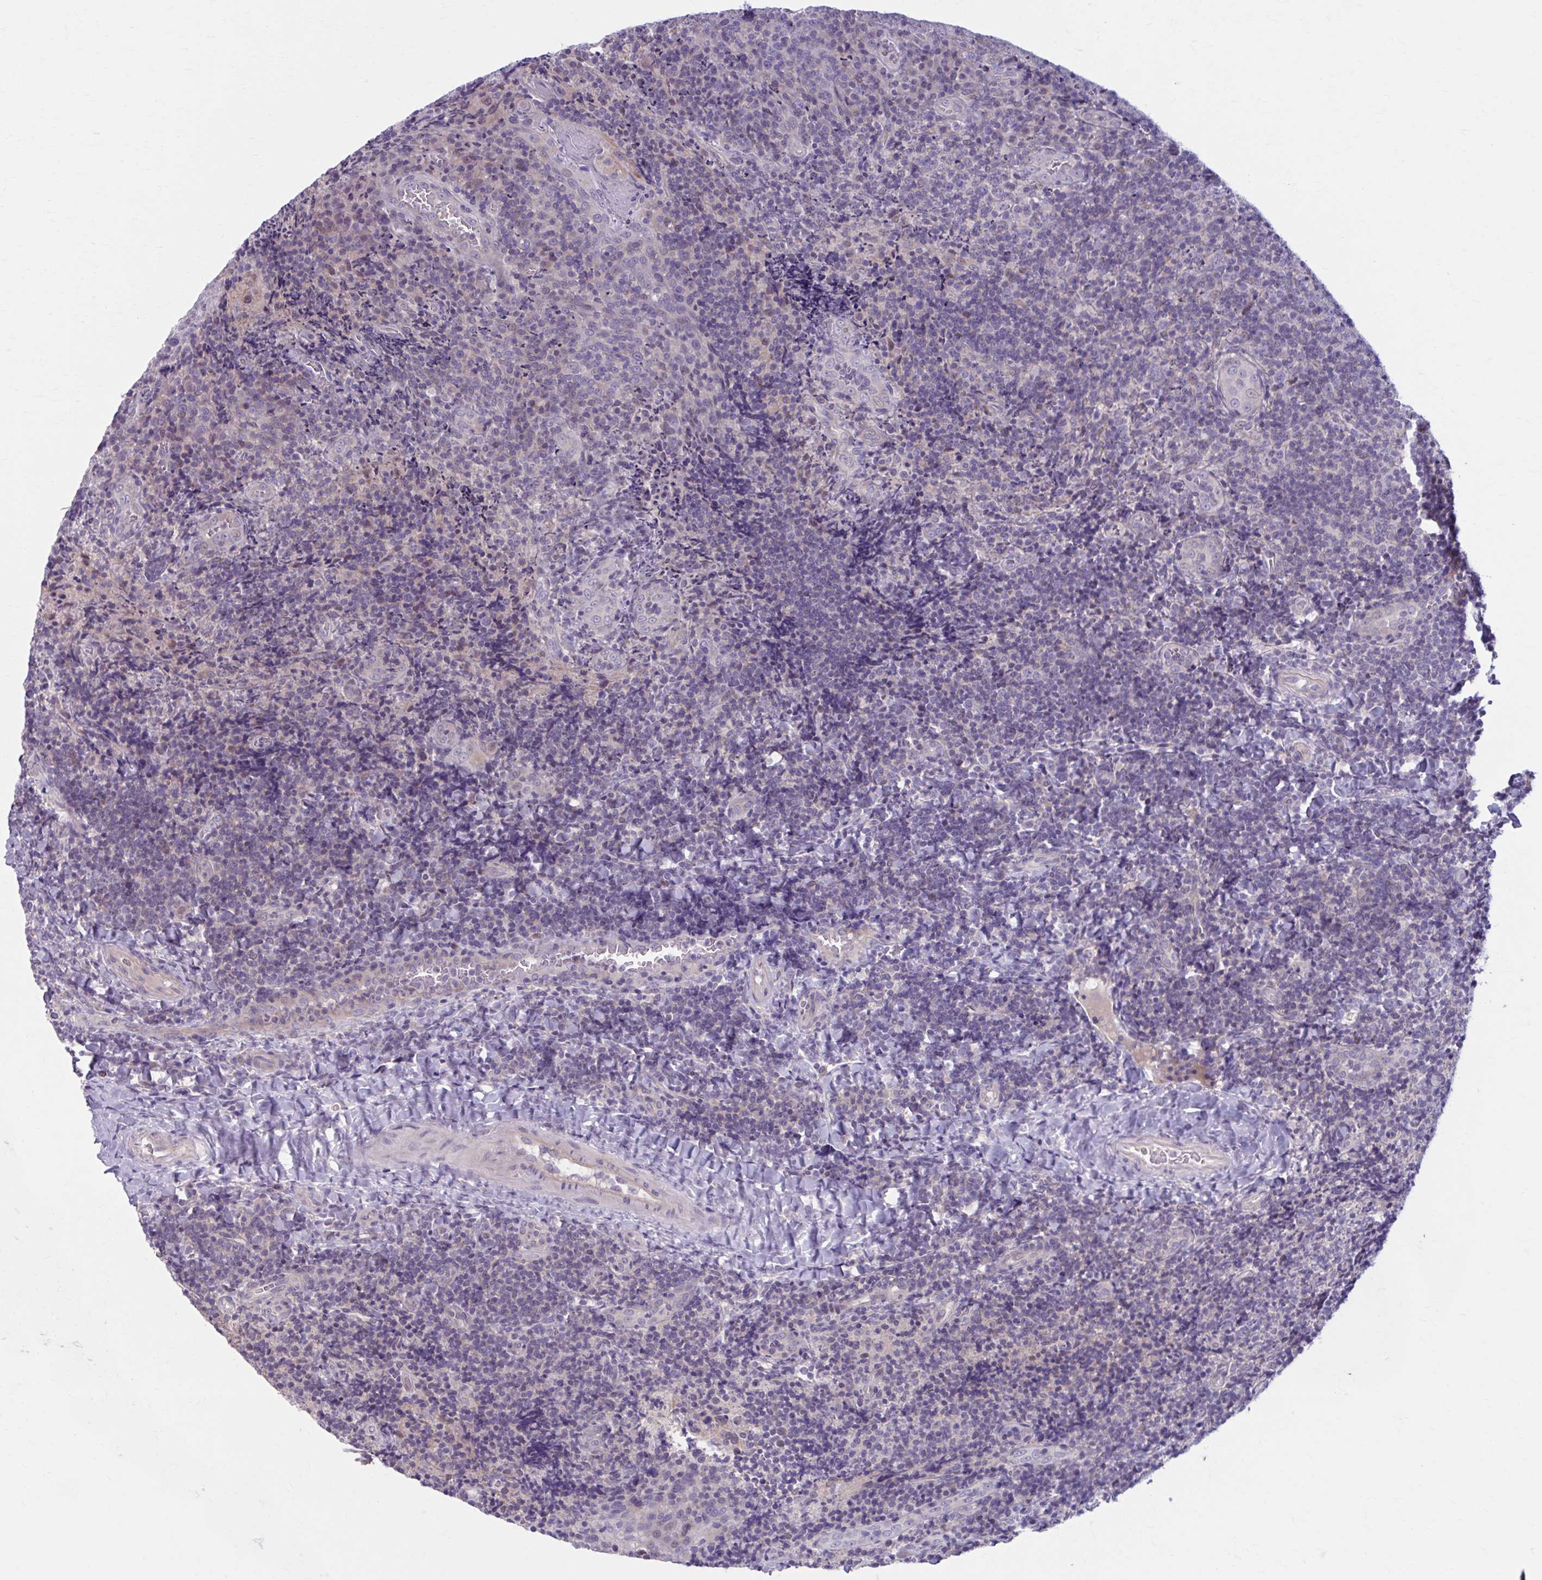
{"staining": {"intensity": "negative", "quantity": "none", "location": "none"}, "tissue": "tonsil", "cell_type": "Germinal center cells", "image_type": "normal", "snomed": [{"axis": "morphology", "description": "Normal tissue, NOS"}, {"axis": "topography", "description": "Tonsil"}], "caption": "IHC micrograph of benign tonsil: human tonsil stained with DAB (3,3'-diaminobenzidine) reveals no significant protein positivity in germinal center cells.", "gene": "CHST3", "patient": {"sex": "male", "age": 17}}